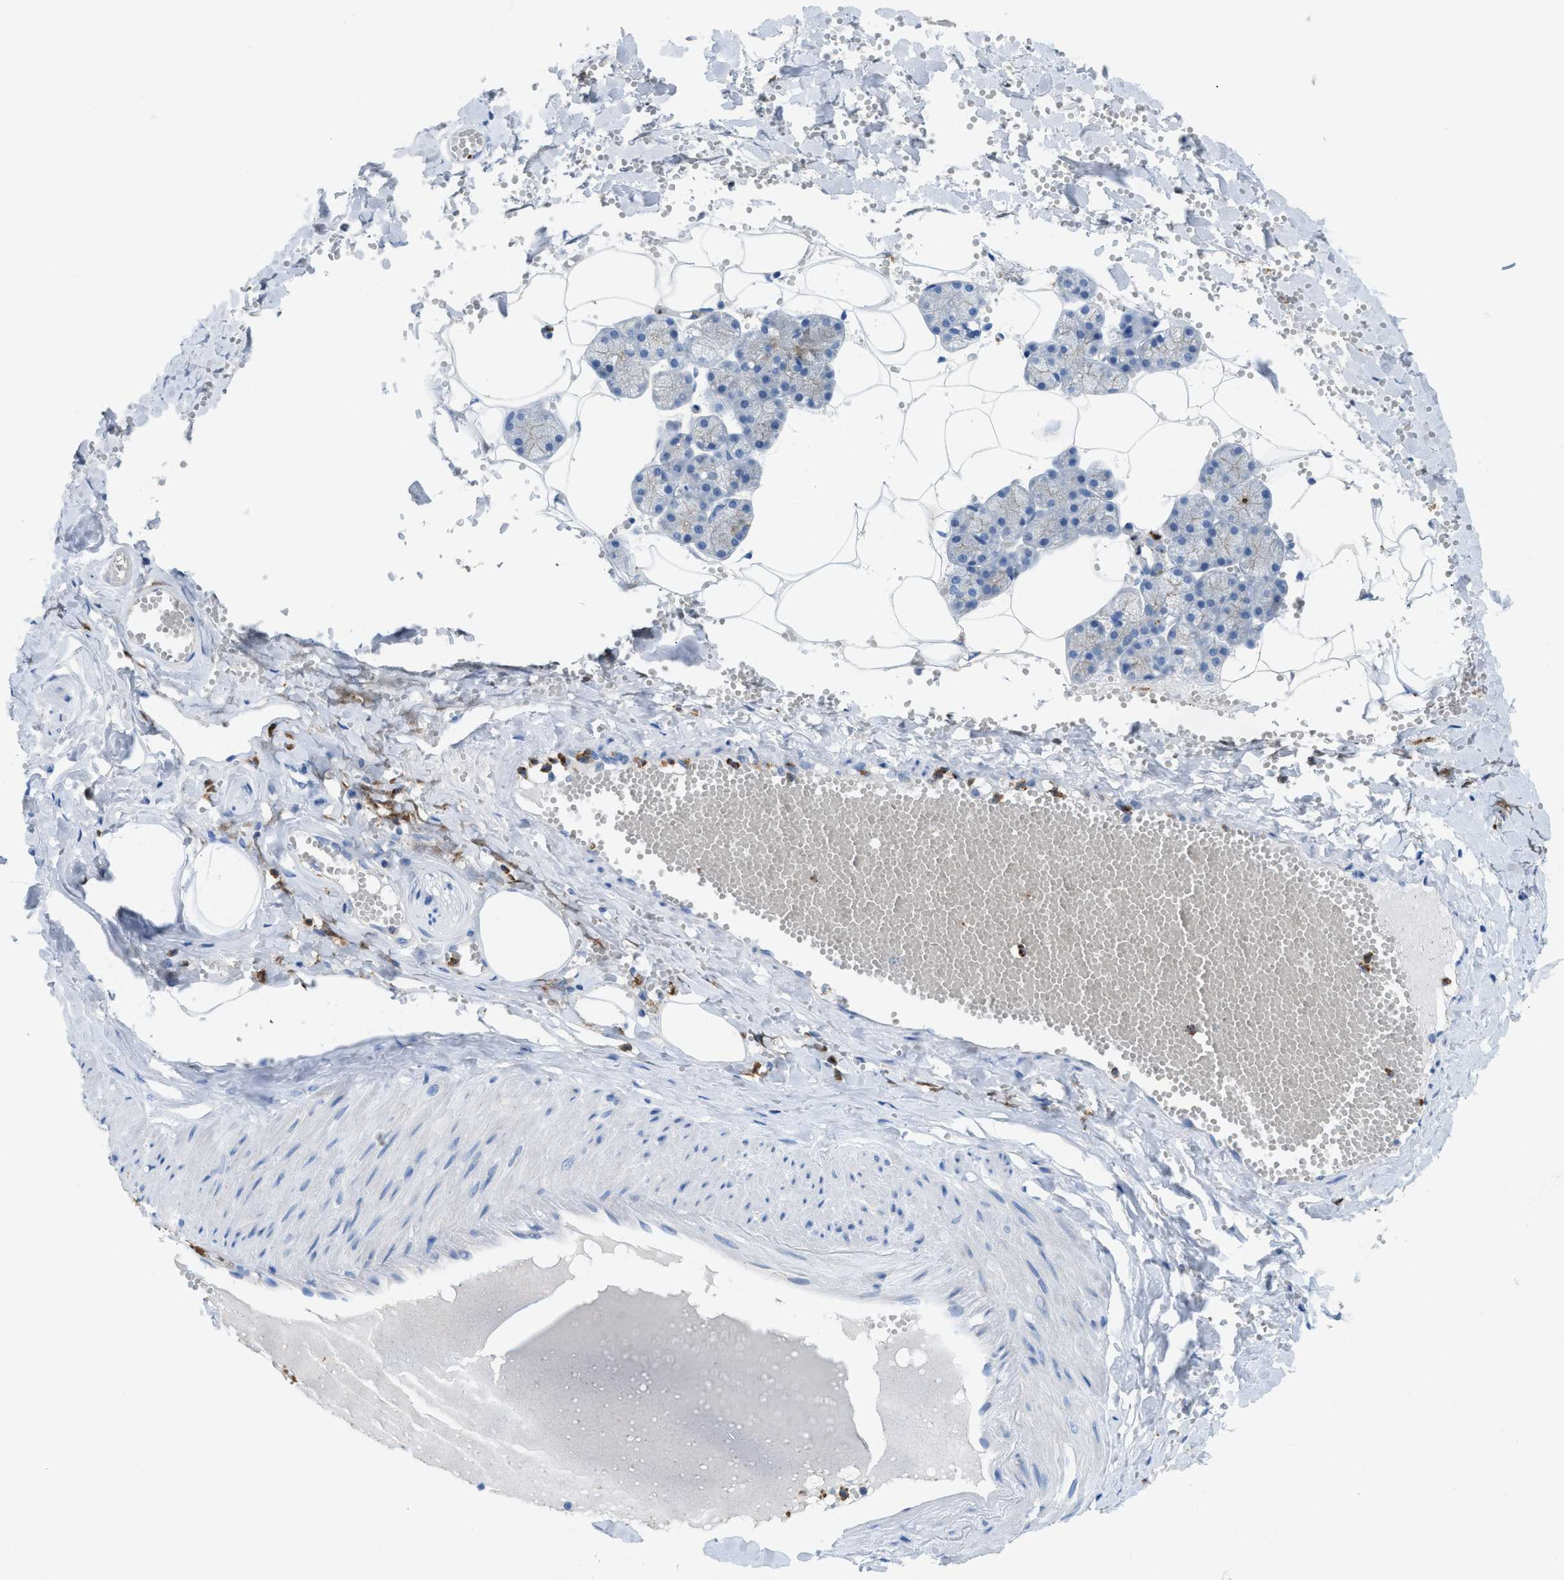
{"staining": {"intensity": "weak", "quantity": "25%-75%", "location": "cytoplasmic/membranous"}, "tissue": "salivary gland", "cell_type": "Glandular cells", "image_type": "normal", "snomed": [{"axis": "morphology", "description": "Normal tissue, NOS"}, {"axis": "topography", "description": "Salivary gland"}], "caption": "Glandular cells display low levels of weak cytoplasmic/membranous positivity in approximately 25%-75% of cells in benign salivary gland.", "gene": "CKLF", "patient": {"sex": "male", "age": 62}}